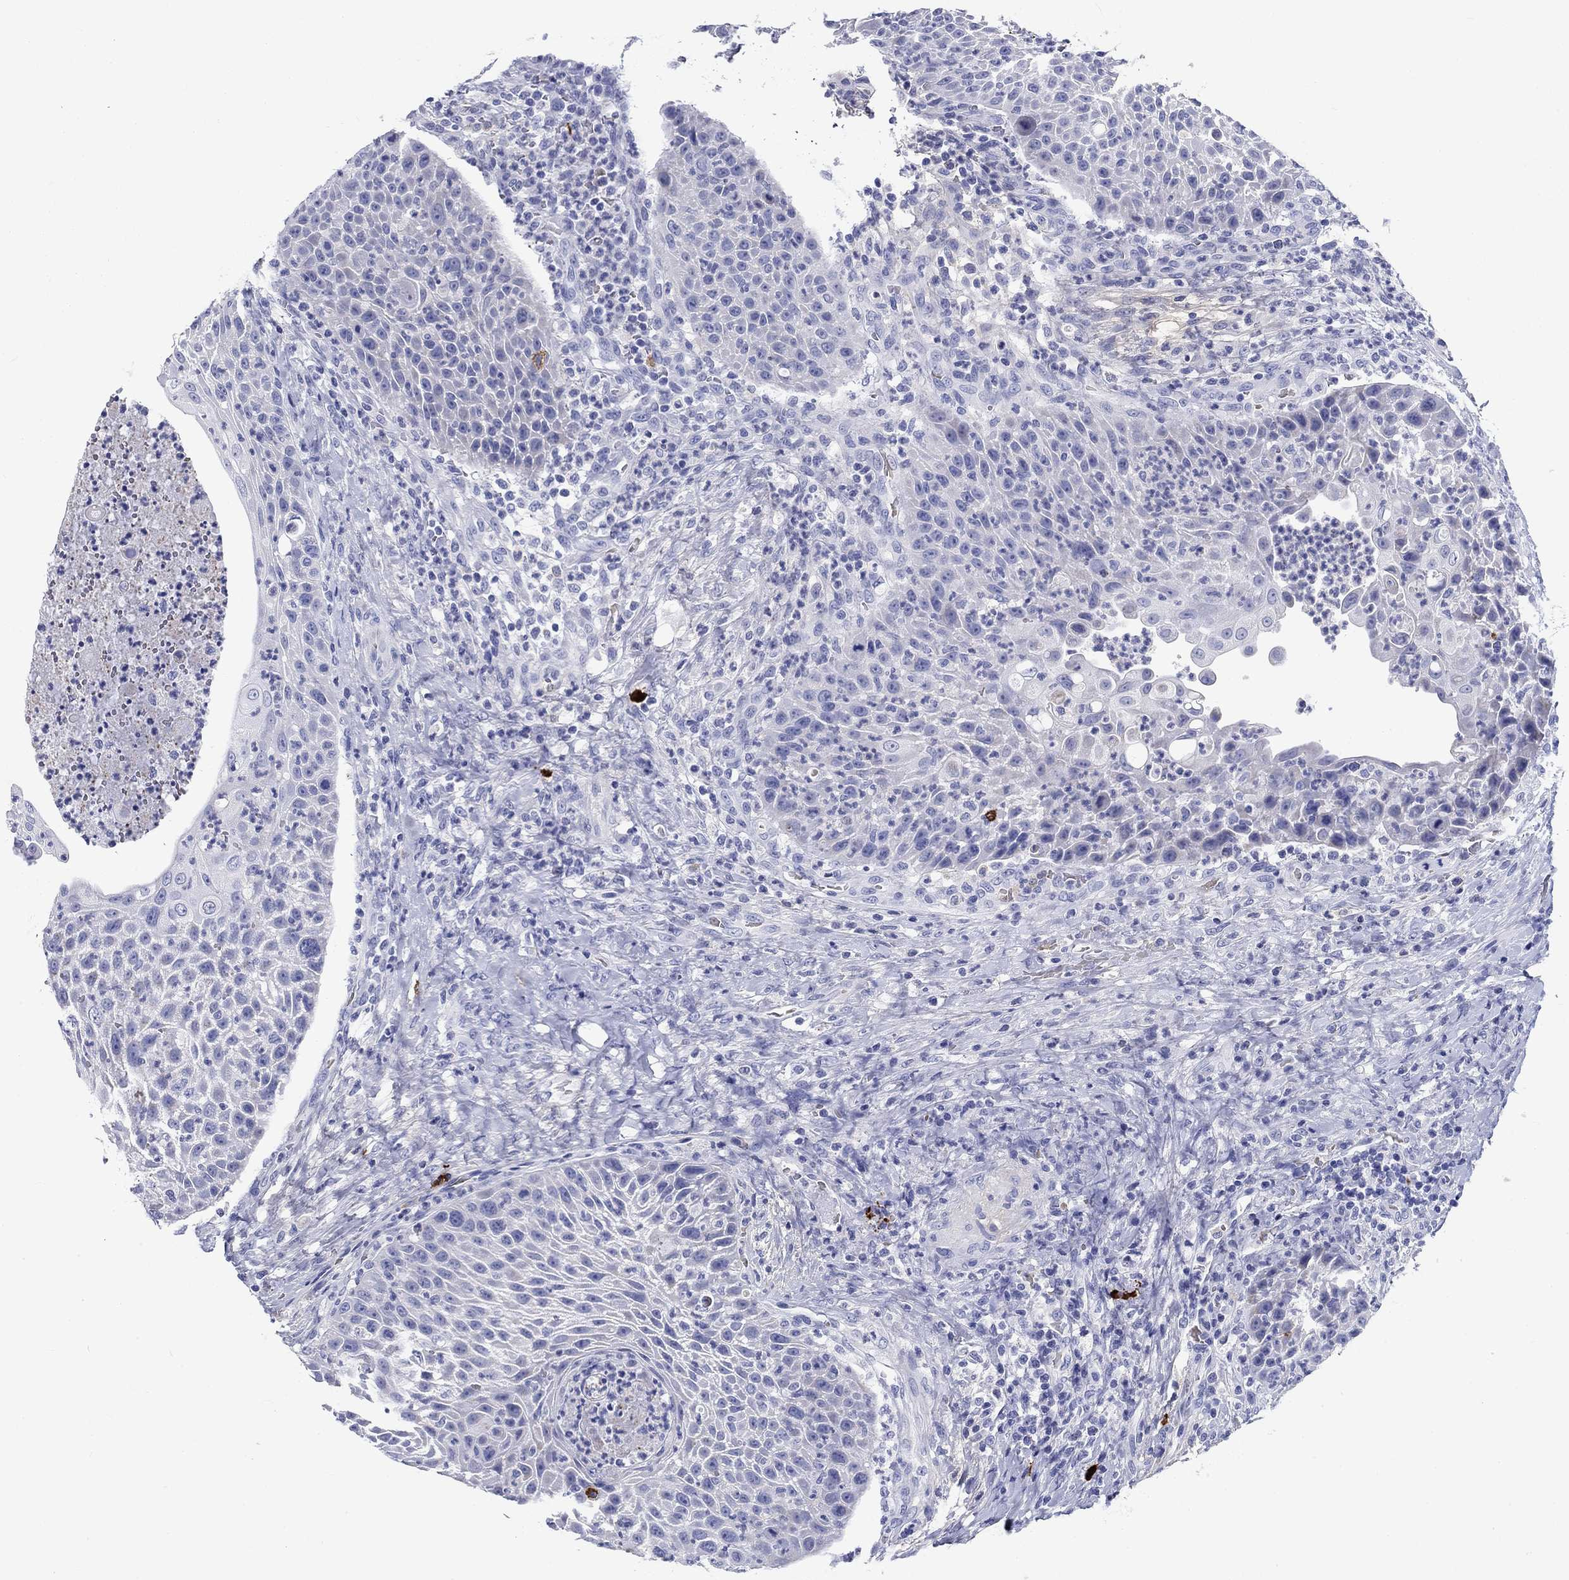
{"staining": {"intensity": "negative", "quantity": "none", "location": "none"}, "tissue": "head and neck cancer", "cell_type": "Tumor cells", "image_type": "cancer", "snomed": [{"axis": "morphology", "description": "Squamous cell carcinoma, NOS"}, {"axis": "topography", "description": "Head-Neck"}], "caption": "Tumor cells show no significant protein expression in squamous cell carcinoma (head and neck). (DAB immunohistochemistry, high magnification).", "gene": "CD40LG", "patient": {"sex": "male", "age": 69}}